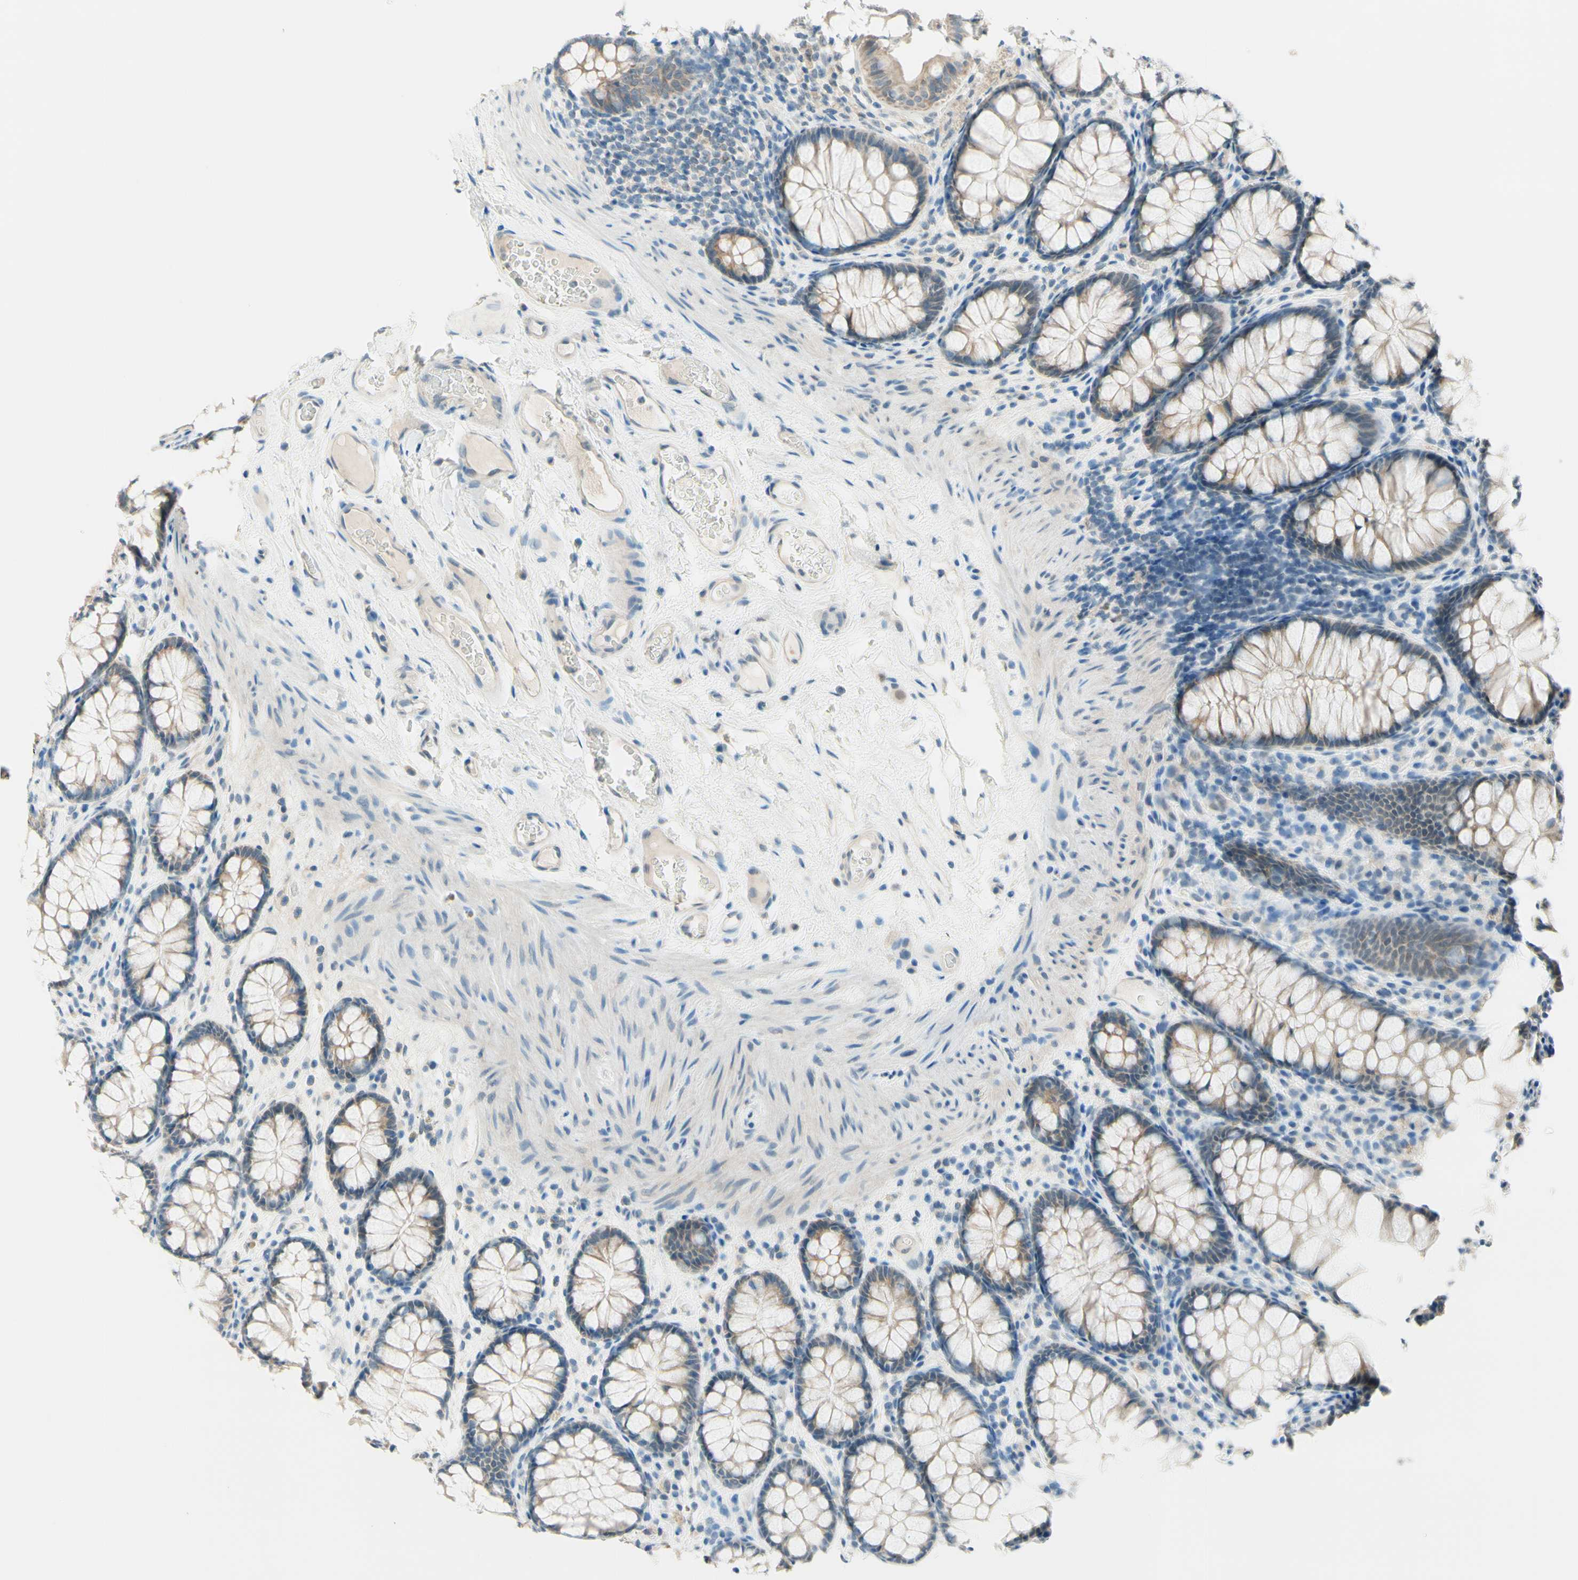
{"staining": {"intensity": "weak", "quantity": "25%-75%", "location": "cytoplasmic/membranous"}, "tissue": "colon", "cell_type": "Endothelial cells", "image_type": "normal", "snomed": [{"axis": "morphology", "description": "Normal tissue, NOS"}, {"axis": "topography", "description": "Colon"}], "caption": "The micrograph demonstrates immunohistochemical staining of unremarkable colon. There is weak cytoplasmic/membranous positivity is present in about 25%-75% of endothelial cells.", "gene": "JPH1", "patient": {"sex": "female", "age": 55}}